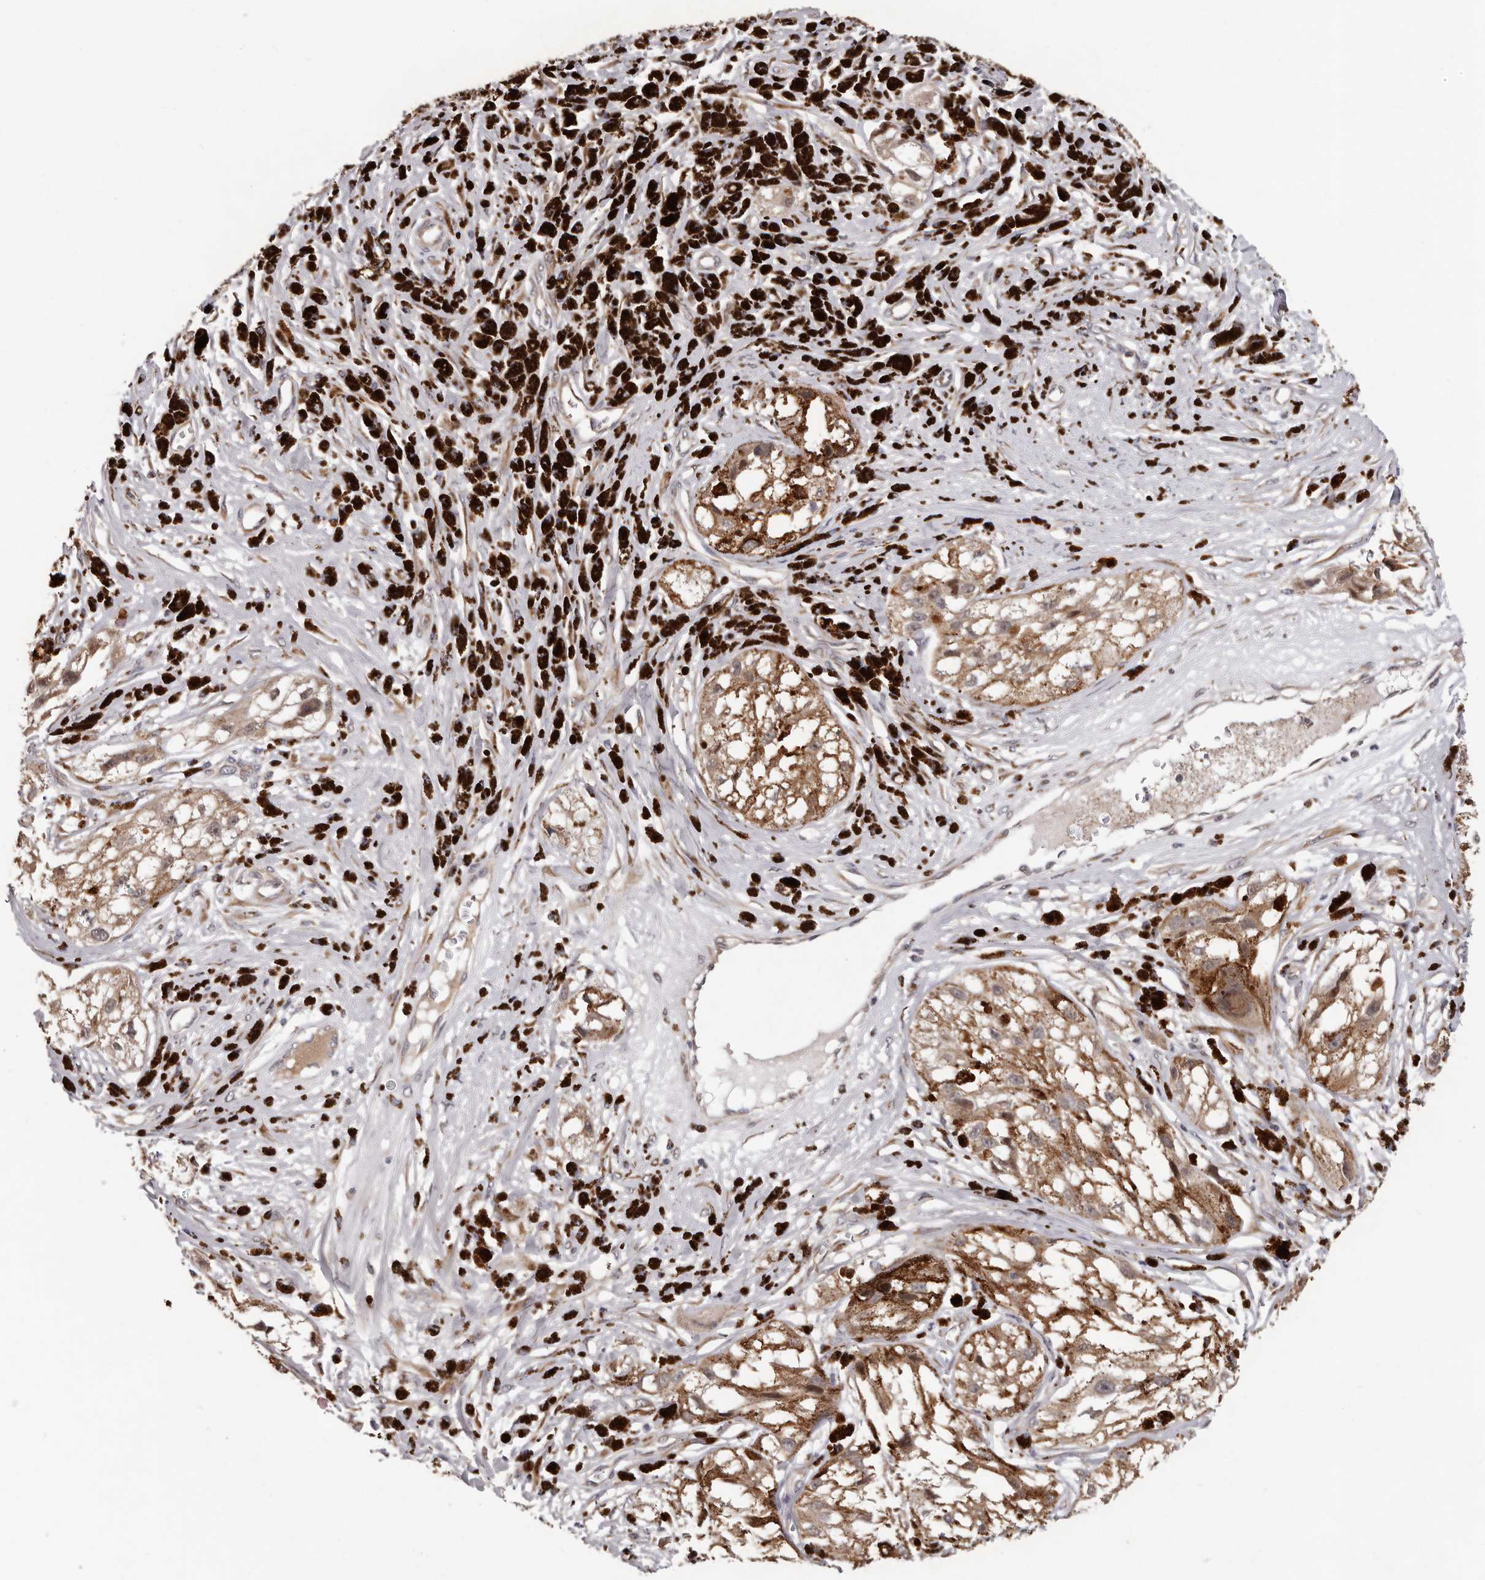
{"staining": {"intensity": "moderate", "quantity": ">75%", "location": "cytoplasmic/membranous"}, "tissue": "melanoma", "cell_type": "Tumor cells", "image_type": "cancer", "snomed": [{"axis": "morphology", "description": "Malignant melanoma, NOS"}, {"axis": "topography", "description": "Skin"}], "caption": "About >75% of tumor cells in malignant melanoma reveal moderate cytoplasmic/membranous protein positivity as visualized by brown immunohistochemical staining.", "gene": "MED8", "patient": {"sex": "male", "age": 88}}